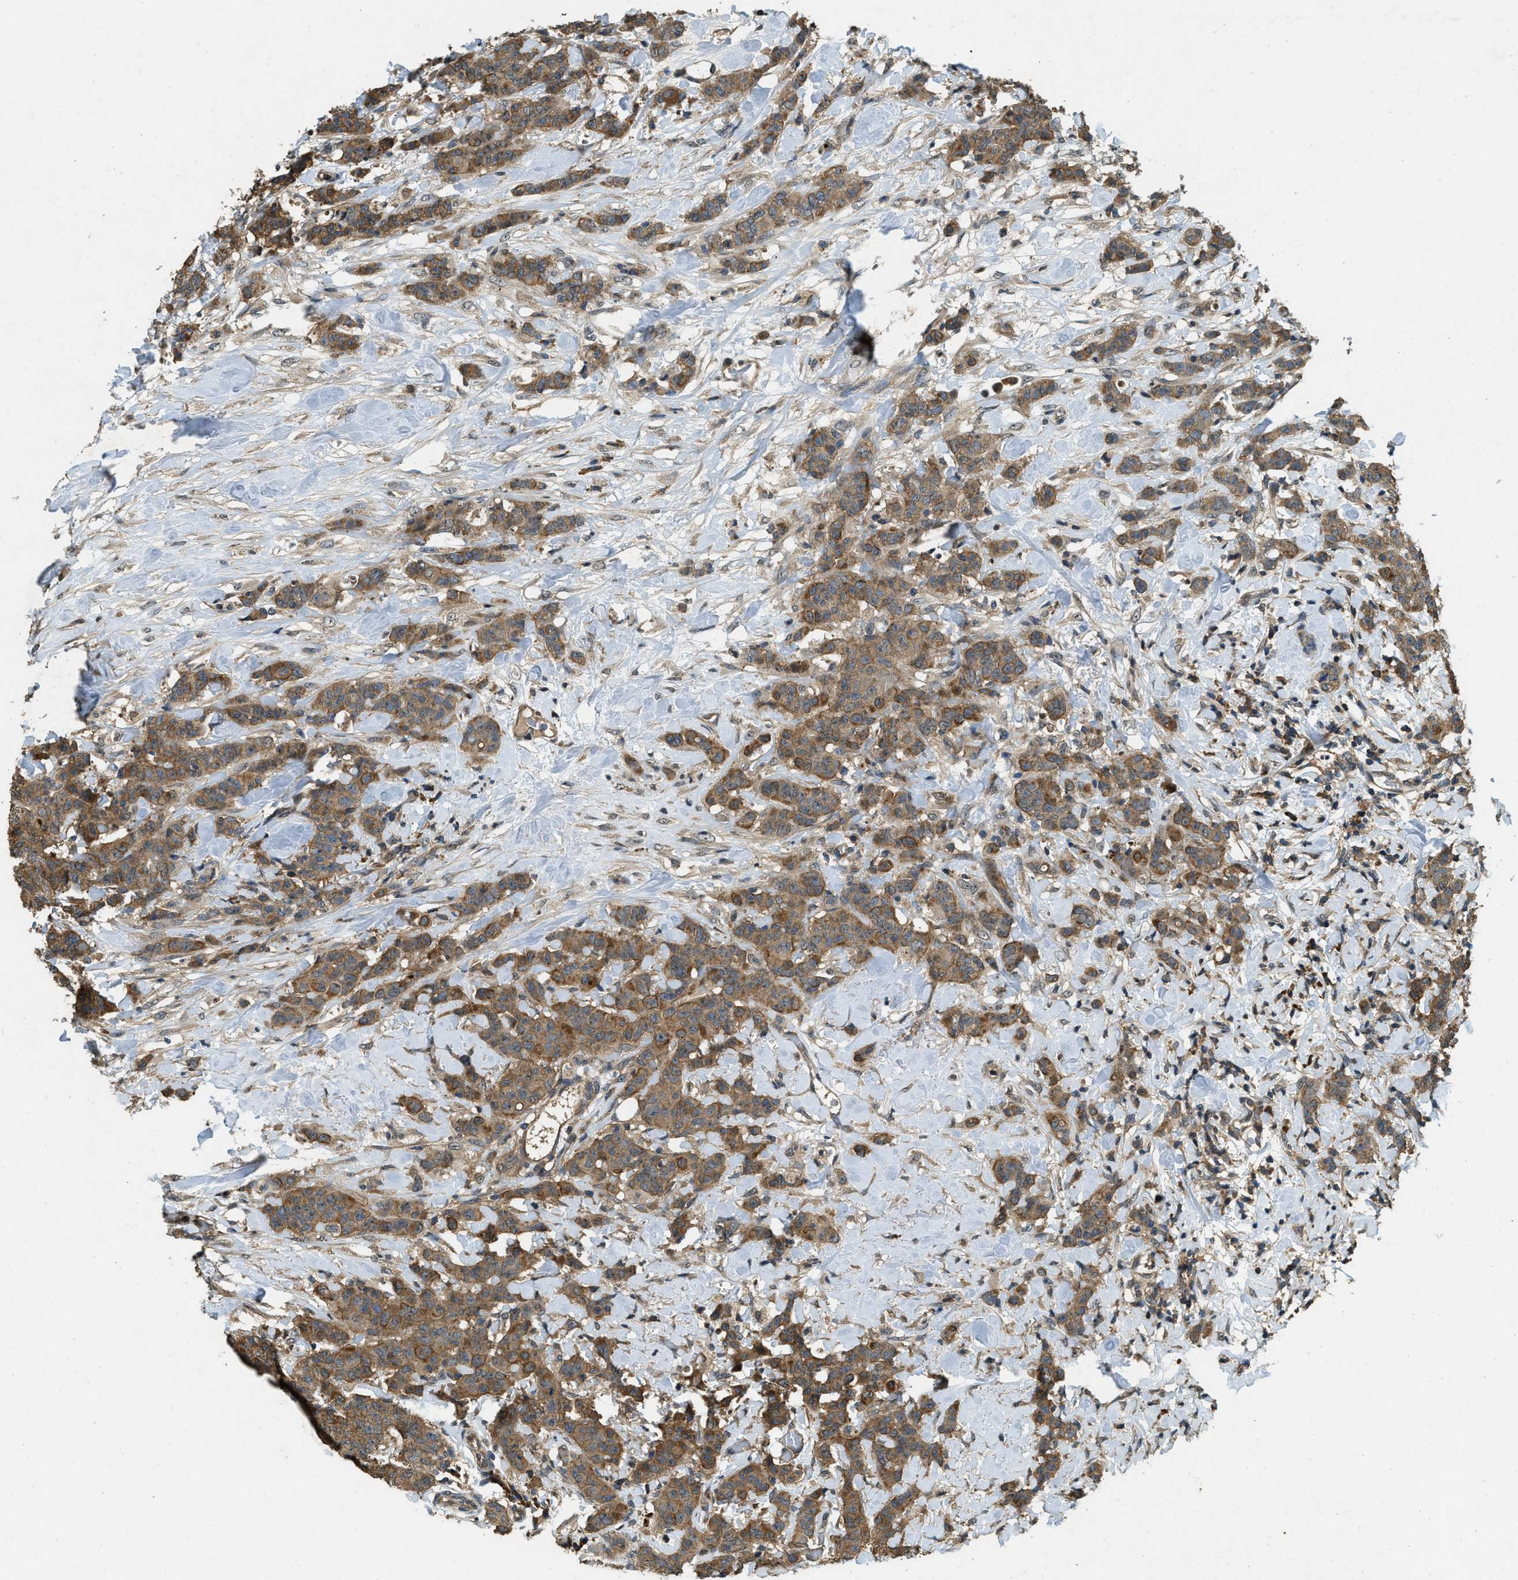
{"staining": {"intensity": "moderate", "quantity": ">75%", "location": "cytoplasmic/membranous"}, "tissue": "breast cancer", "cell_type": "Tumor cells", "image_type": "cancer", "snomed": [{"axis": "morphology", "description": "Normal tissue, NOS"}, {"axis": "morphology", "description": "Duct carcinoma"}, {"axis": "topography", "description": "Breast"}], "caption": "IHC (DAB) staining of human breast invasive ductal carcinoma shows moderate cytoplasmic/membranous protein expression in approximately >75% of tumor cells.", "gene": "ATP8B1", "patient": {"sex": "female", "age": 40}}